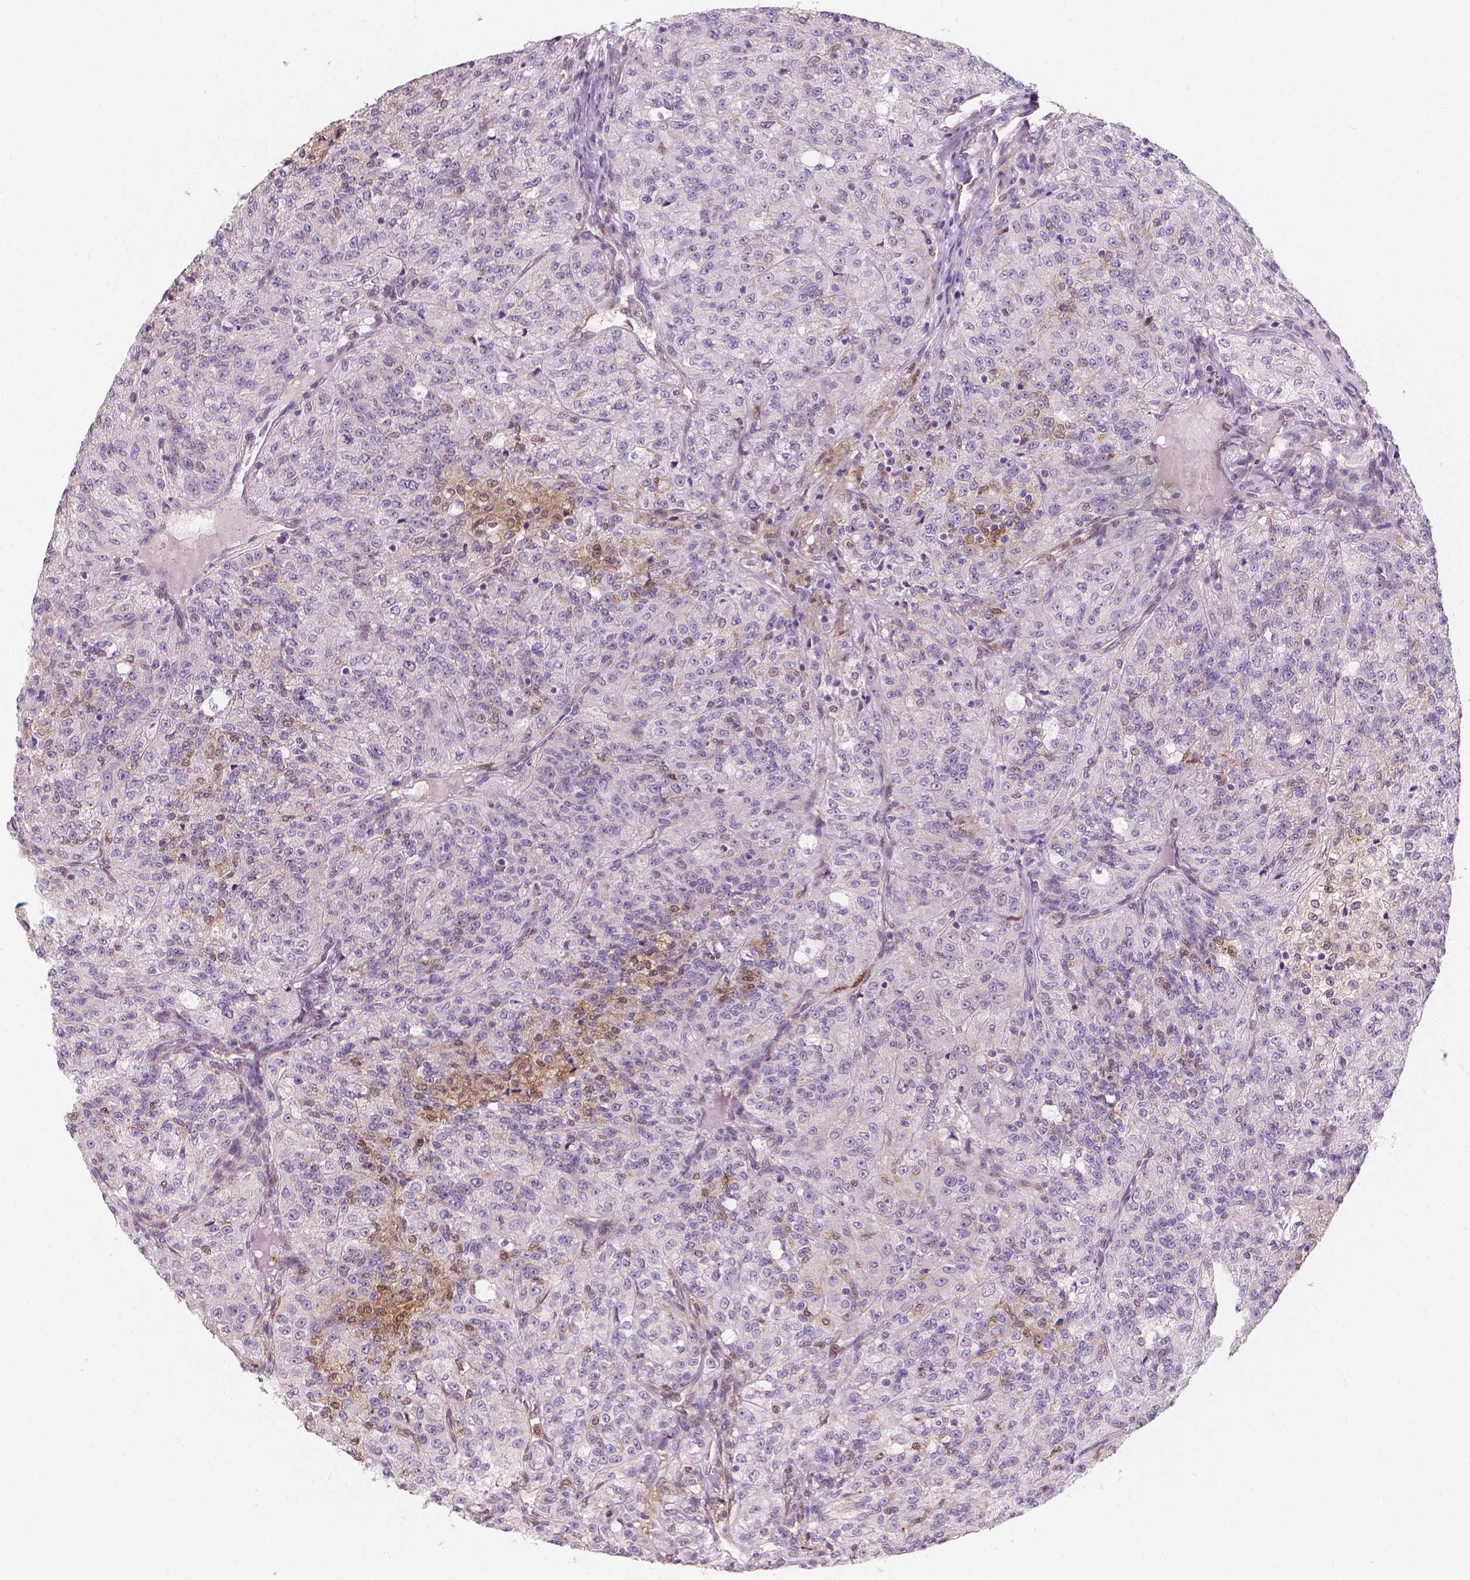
{"staining": {"intensity": "negative", "quantity": "none", "location": "none"}, "tissue": "renal cancer", "cell_type": "Tumor cells", "image_type": "cancer", "snomed": [{"axis": "morphology", "description": "Adenocarcinoma, NOS"}, {"axis": "topography", "description": "Kidney"}], "caption": "This is a image of immunohistochemistry staining of renal cancer (adenocarcinoma), which shows no expression in tumor cells.", "gene": "TNFAIP2", "patient": {"sex": "female", "age": 63}}